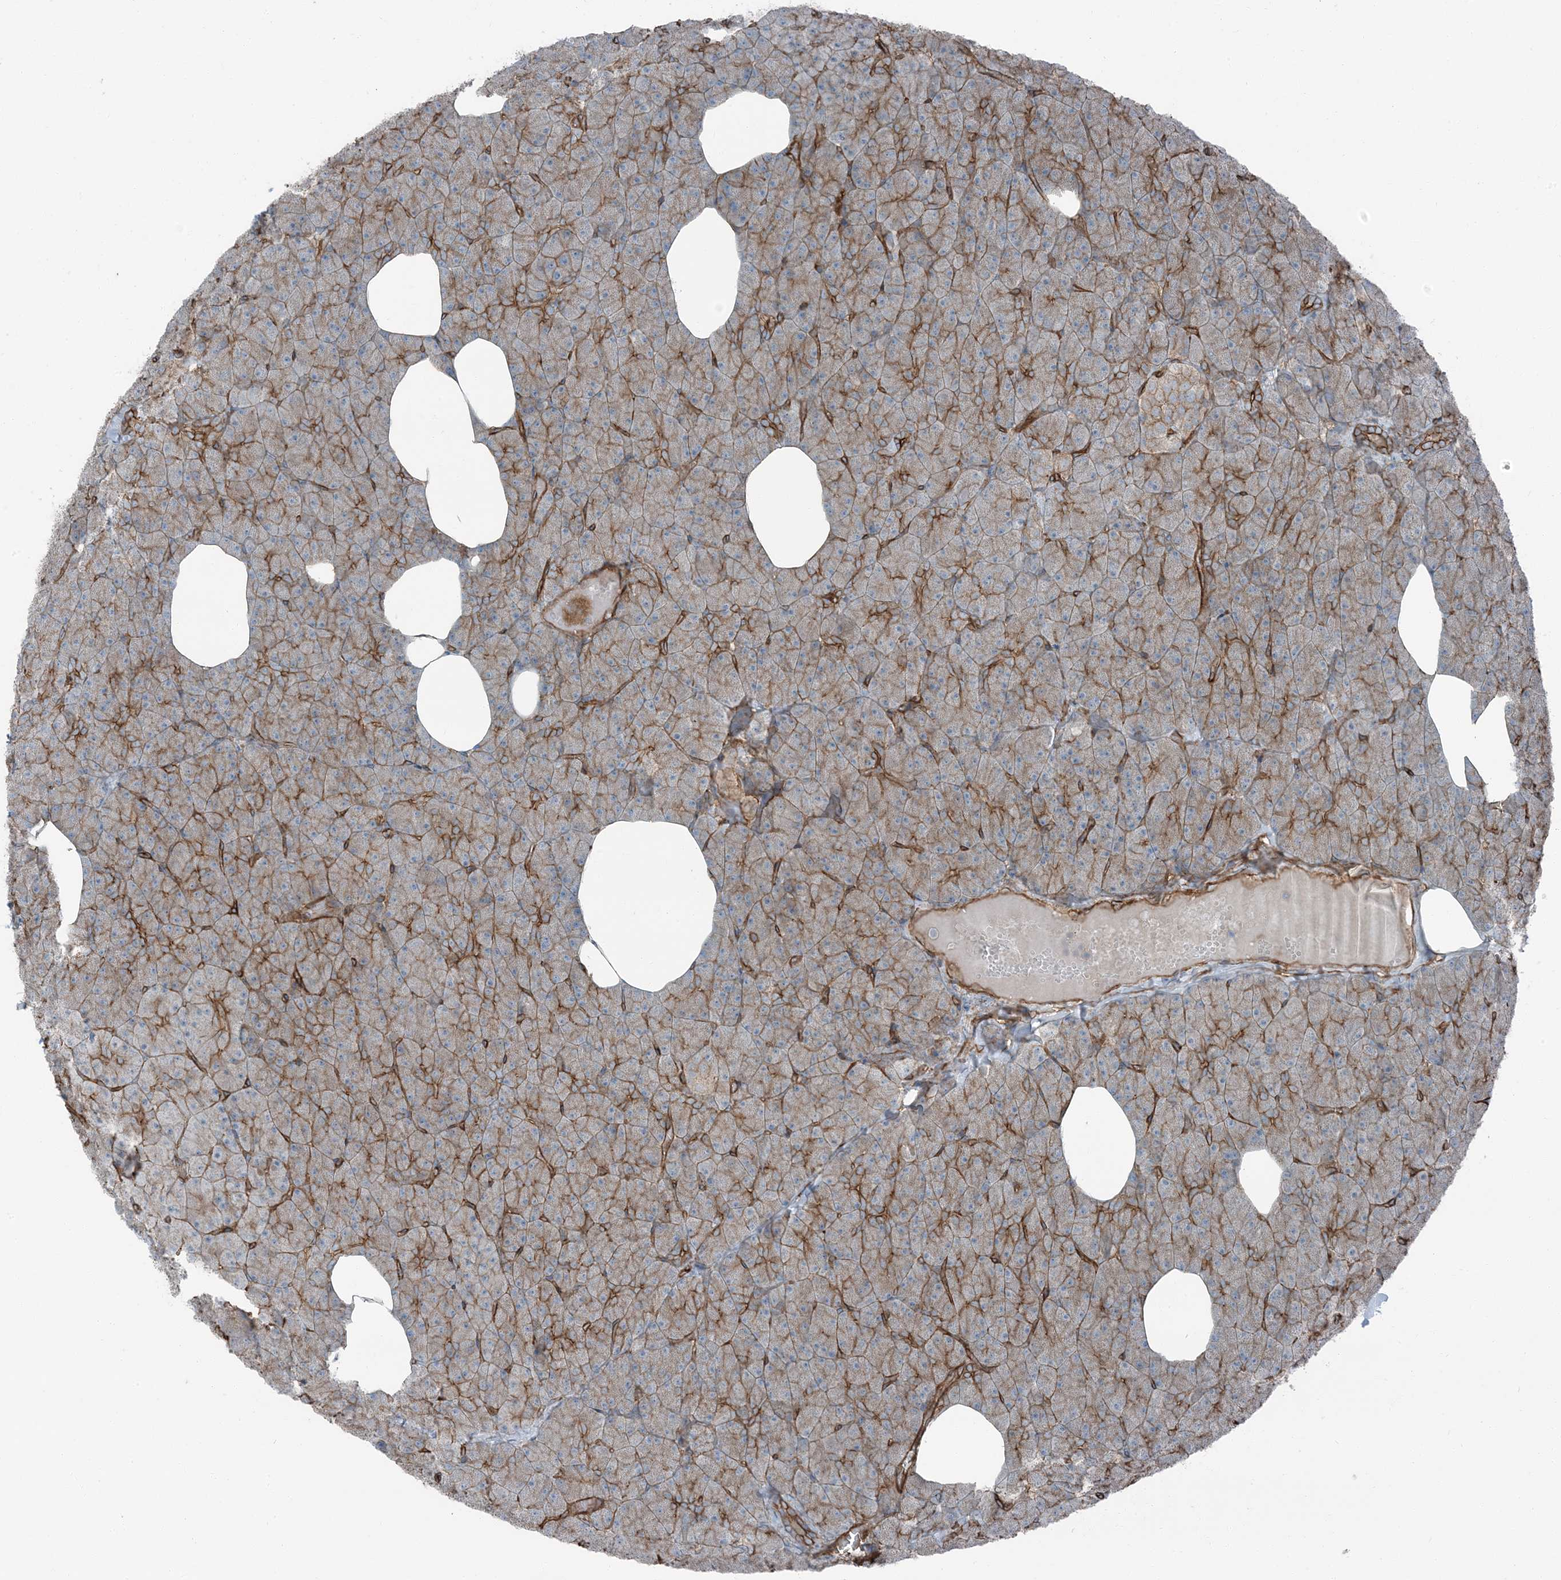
{"staining": {"intensity": "moderate", "quantity": ">75%", "location": "cytoplasmic/membranous"}, "tissue": "pancreas", "cell_type": "Exocrine glandular cells", "image_type": "normal", "snomed": [{"axis": "morphology", "description": "Normal tissue, NOS"}, {"axis": "morphology", "description": "Carcinoid, malignant, NOS"}, {"axis": "topography", "description": "Pancreas"}], "caption": "Immunohistochemical staining of unremarkable pancreas reveals moderate cytoplasmic/membranous protein positivity in about >75% of exocrine glandular cells.", "gene": "ZFP90", "patient": {"sex": "female", "age": 35}}